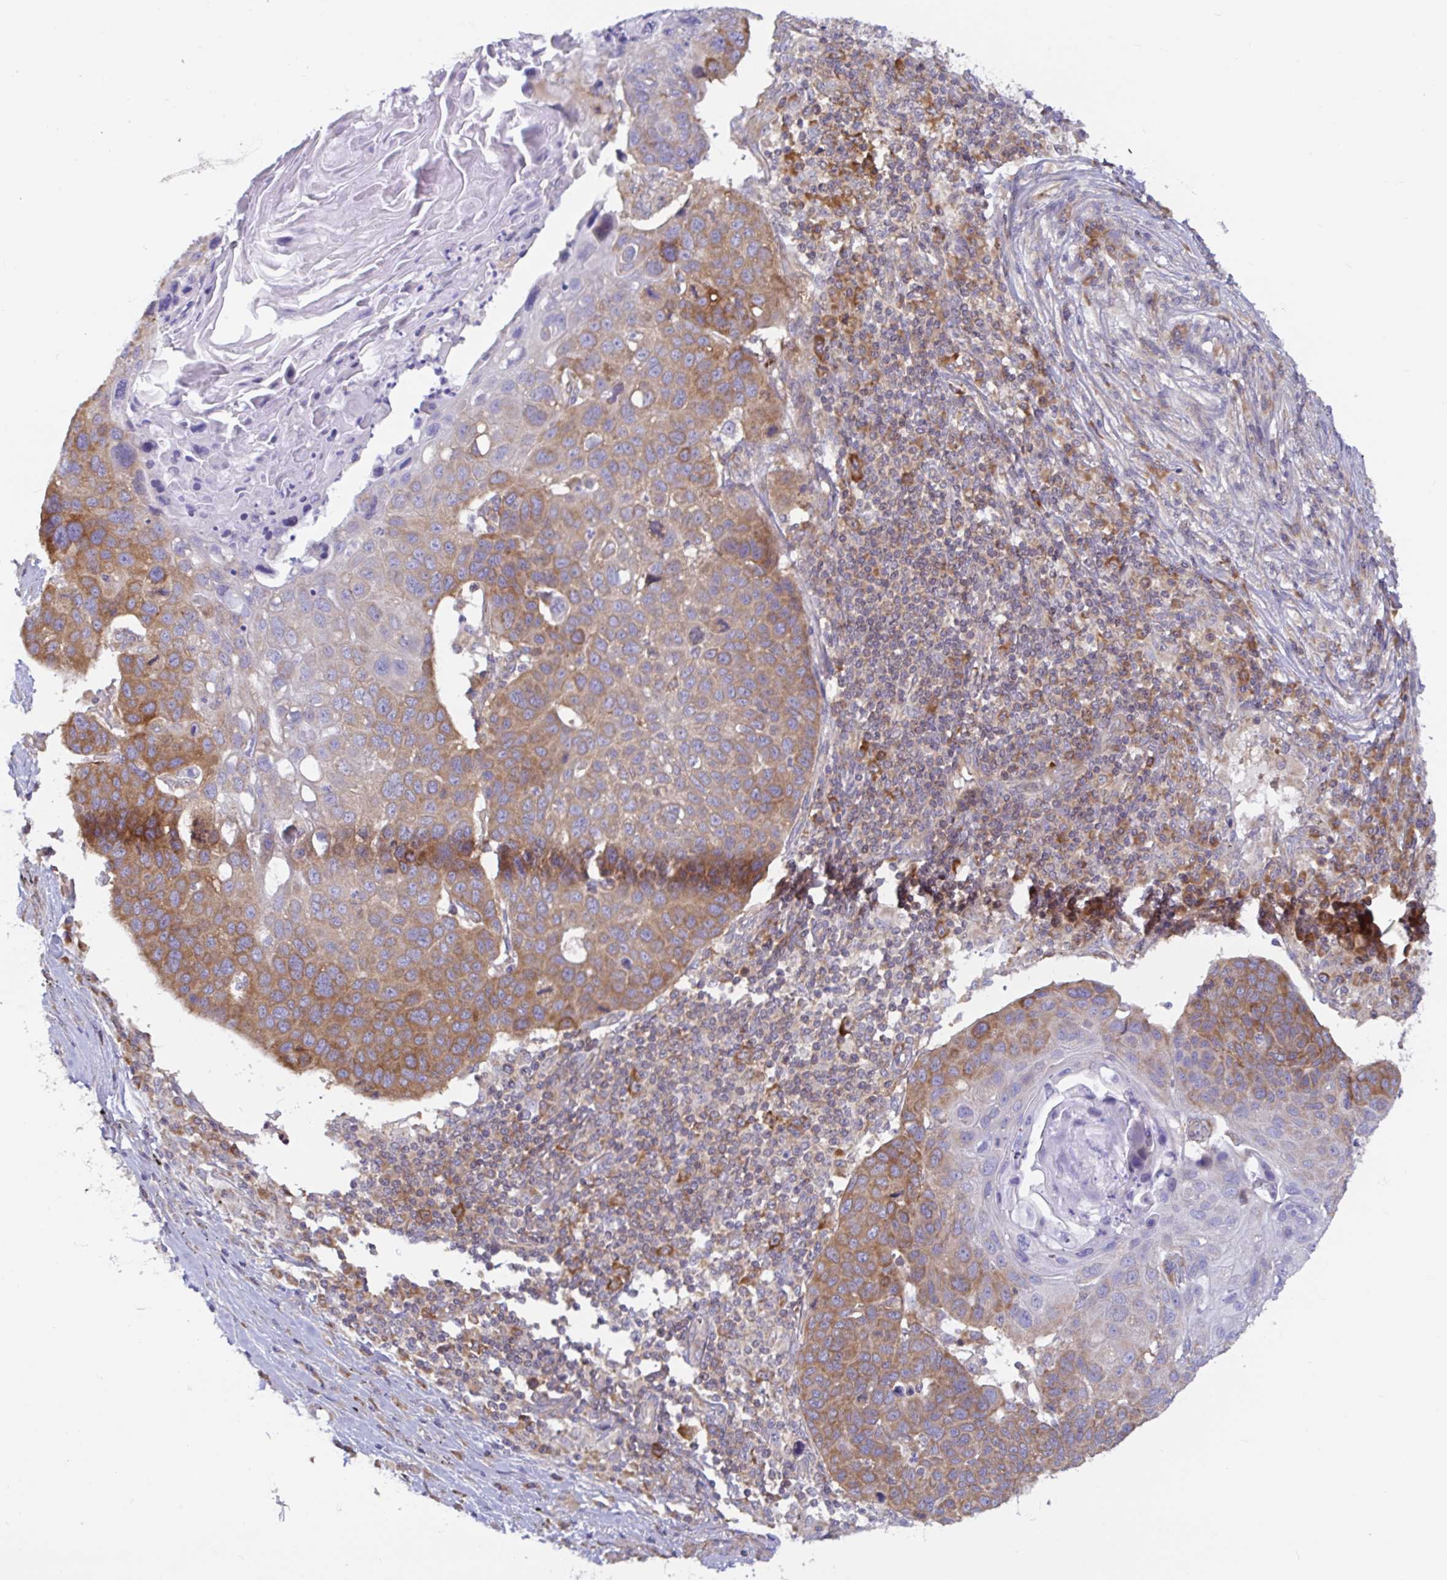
{"staining": {"intensity": "moderate", "quantity": ">75%", "location": "cytoplasmic/membranous"}, "tissue": "lung cancer", "cell_type": "Tumor cells", "image_type": "cancer", "snomed": [{"axis": "morphology", "description": "Squamous cell carcinoma, NOS"}, {"axis": "topography", "description": "Lymph node"}, {"axis": "topography", "description": "Lung"}], "caption": "Immunohistochemical staining of lung cancer displays moderate cytoplasmic/membranous protein positivity in about >75% of tumor cells.", "gene": "LARP1", "patient": {"sex": "male", "age": 61}}